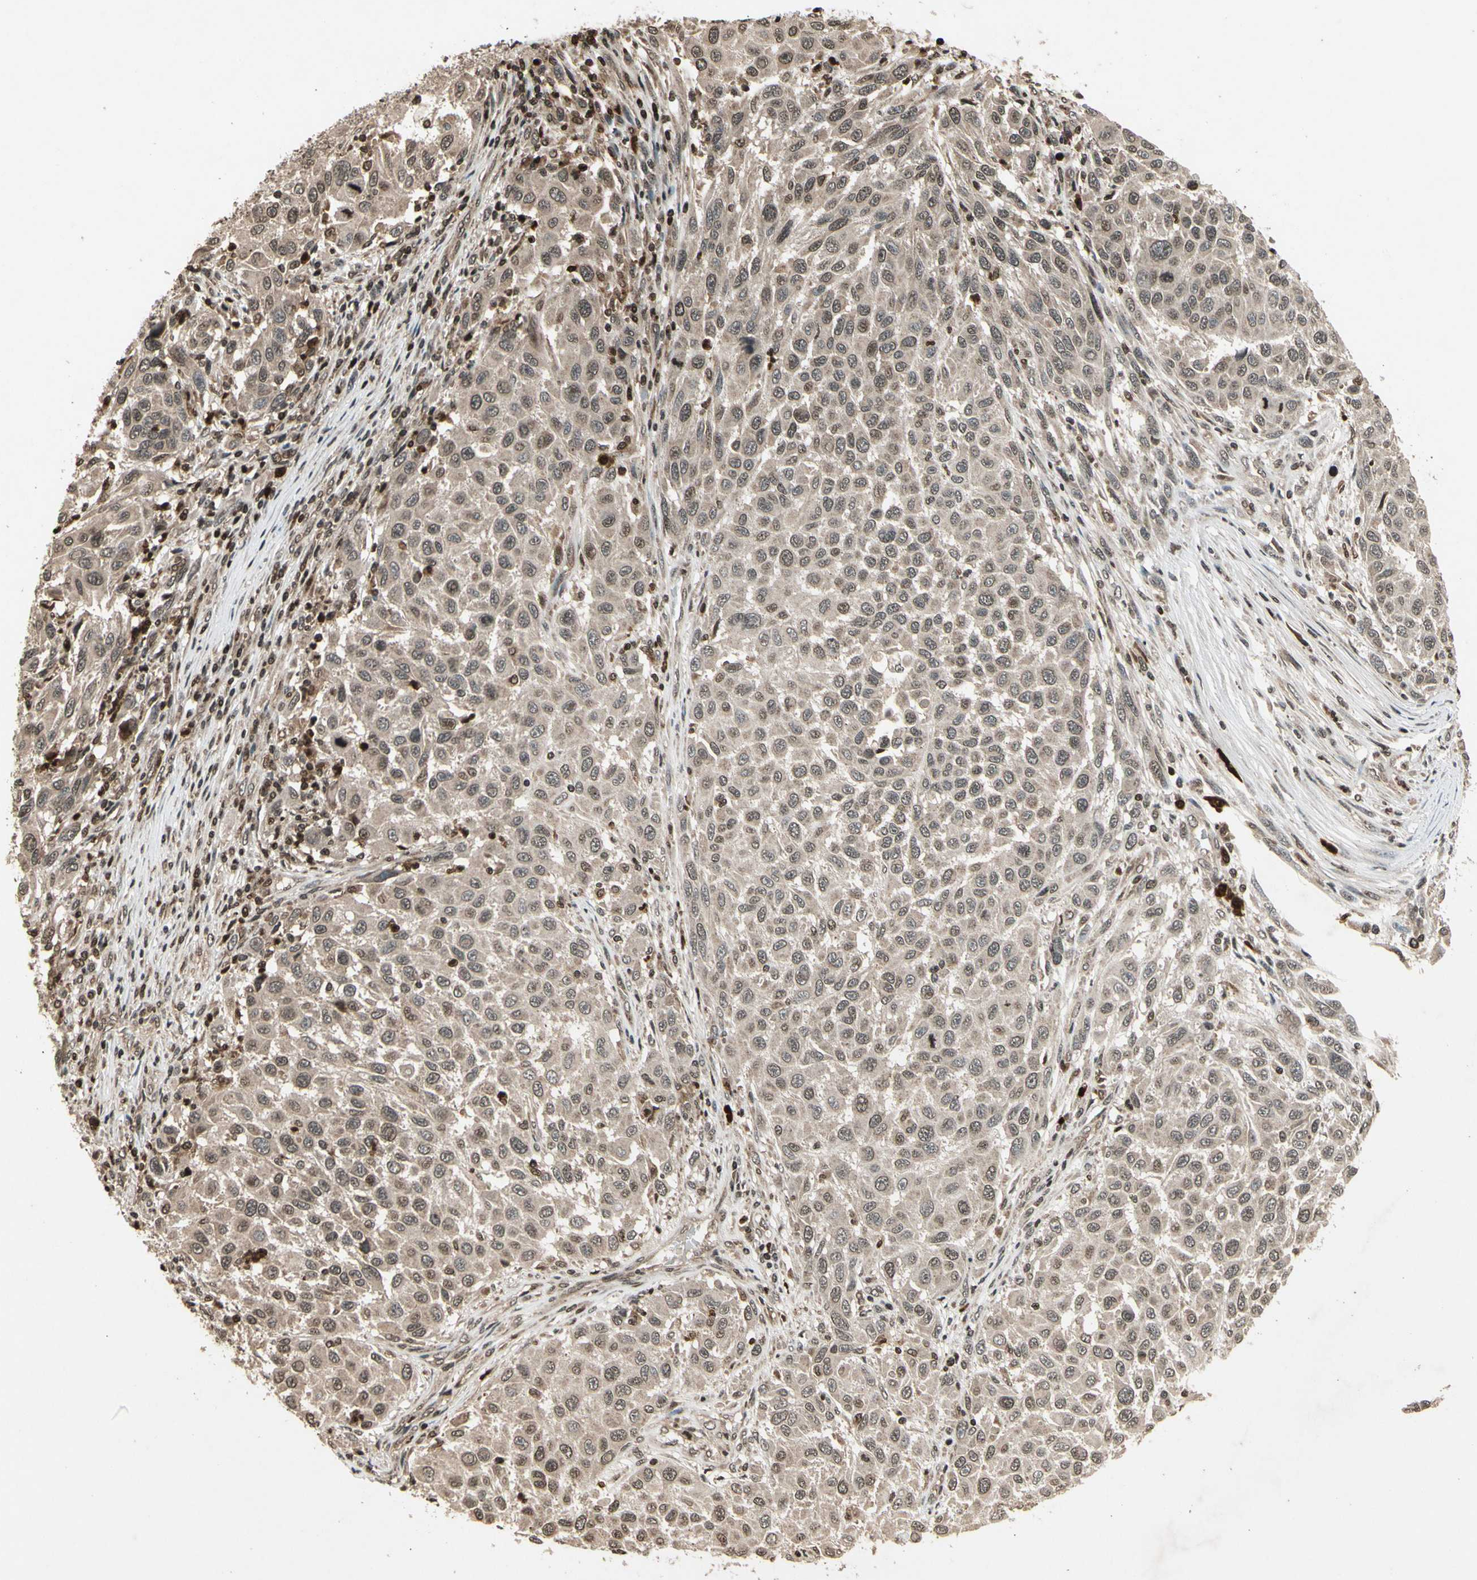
{"staining": {"intensity": "moderate", "quantity": ">75%", "location": "cytoplasmic/membranous"}, "tissue": "melanoma", "cell_type": "Tumor cells", "image_type": "cancer", "snomed": [{"axis": "morphology", "description": "Malignant melanoma, Metastatic site"}, {"axis": "topography", "description": "Lymph node"}], "caption": "A brown stain shows moderate cytoplasmic/membranous expression of a protein in human malignant melanoma (metastatic site) tumor cells.", "gene": "GLRX", "patient": {"sex": "male", "age": 61}}